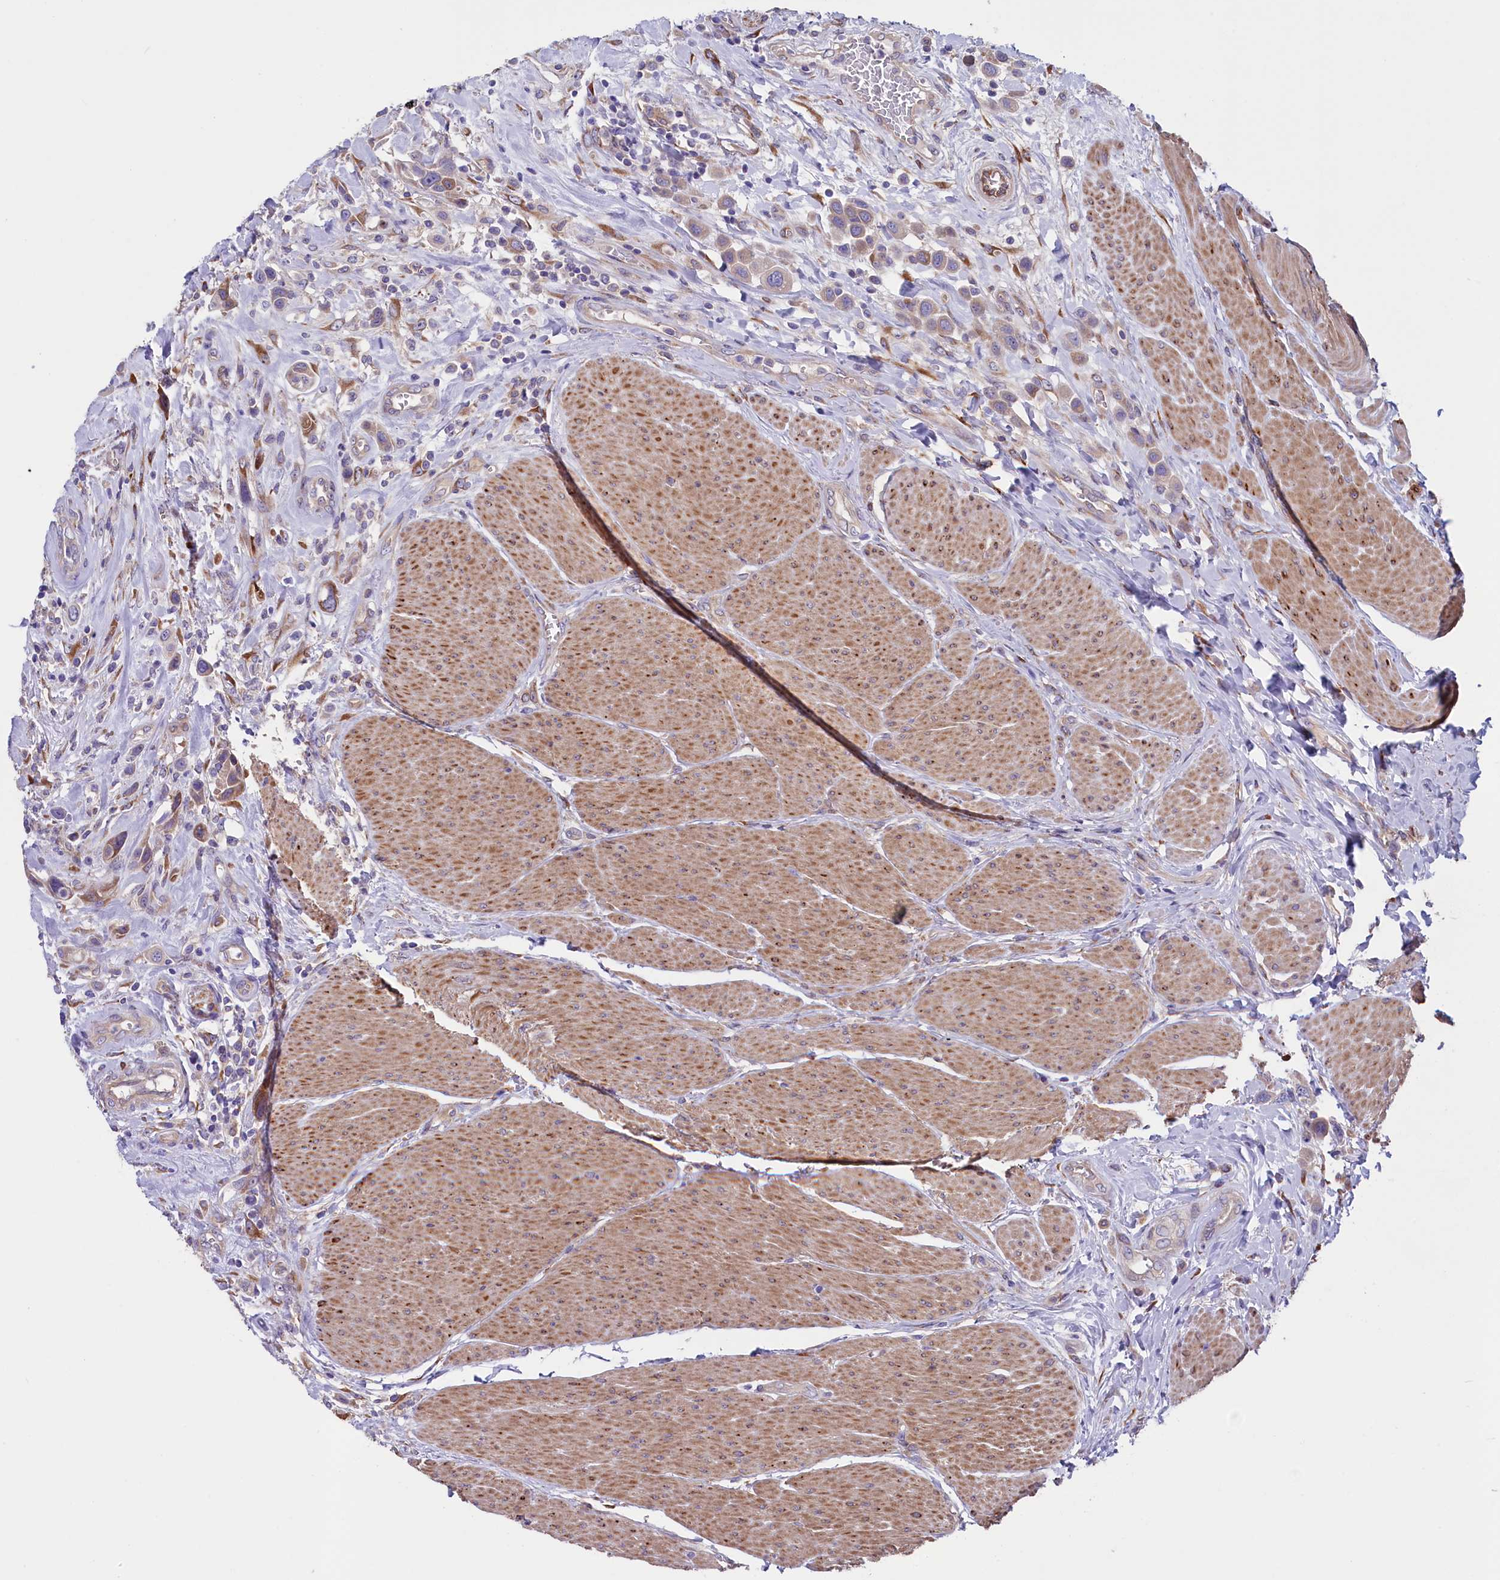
{"staining": {"intensity": "strong", "quantity": "<25%", "location": "cytoplasmic/membranous"}, "tissue": "urothelial cancer", "cell_type": "Tumor cells", "image_type": "cancer", "snomed": [{"axis": "morphology", "description": "Urothelial carcinoma, High grade"}, {"axis": "topography", "description": "Urinary bladder"}], "caption": "Protein expression analysis of human high-grade urothelial carcinoma reveals strong cytoplasmic/membranous expression in approximately <25% of tumor cells. (DAB IHC, brown staining for protein, blue staining for nuclei).", "gene": "GPR108", "patient": {"sex": "male", "age": 50}}